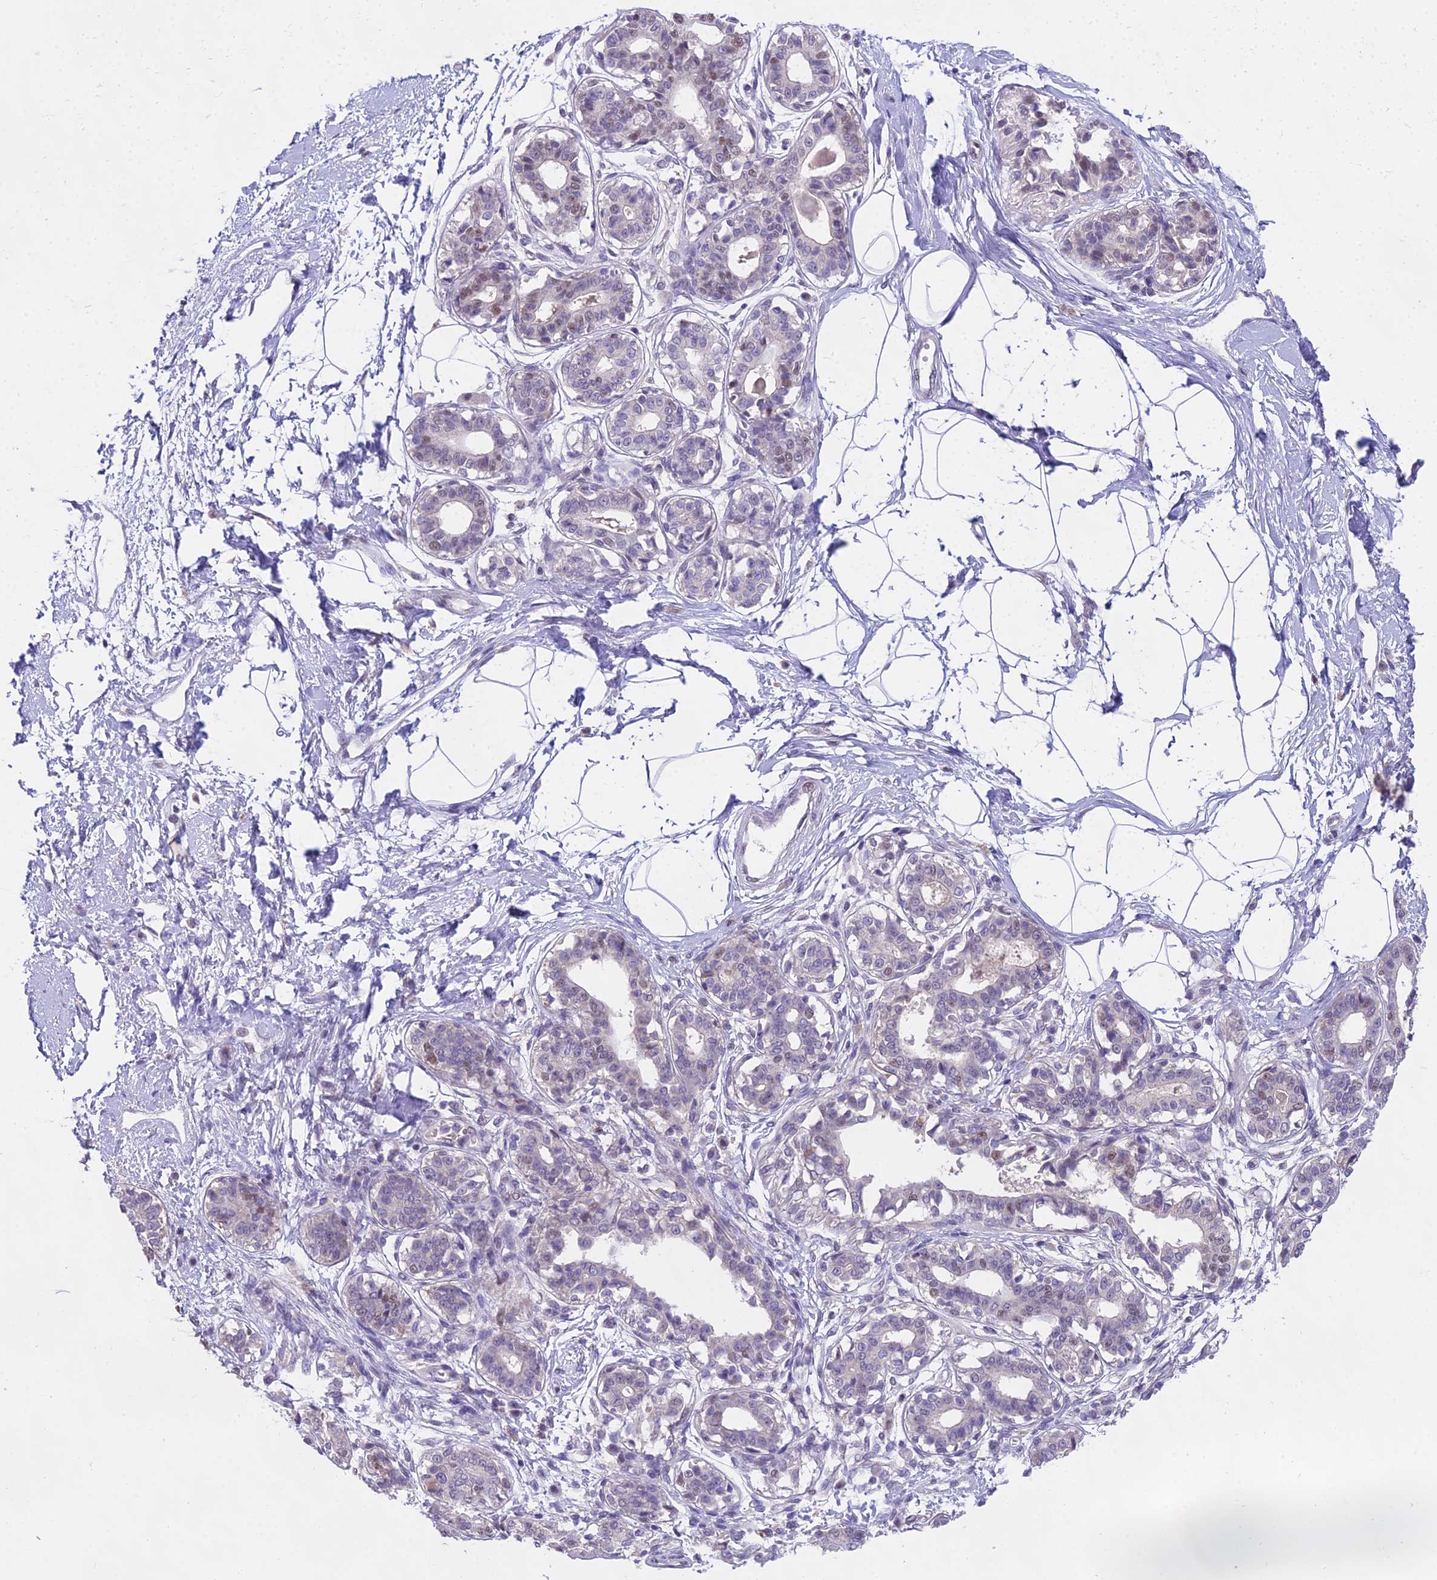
{"staining": {"intensity": "negative", "quantity": "none", "location": "none"}, "tissue": "breast", "cell_type": "Adipocytes", "image_type": "normal", "snomed": [{"axis": "morphology", "description": "Normal tissue, NOS"}, {"axis": "topography", "description": "Breast"}], "caption": "The image displays no staining of adipocytes in unremarkable breast. (Immunohistochemistry (ihc), brightfield microscopy, high magnification).", "gene": "MAT2A", "patient": {"sex": "female", "age": 45}}